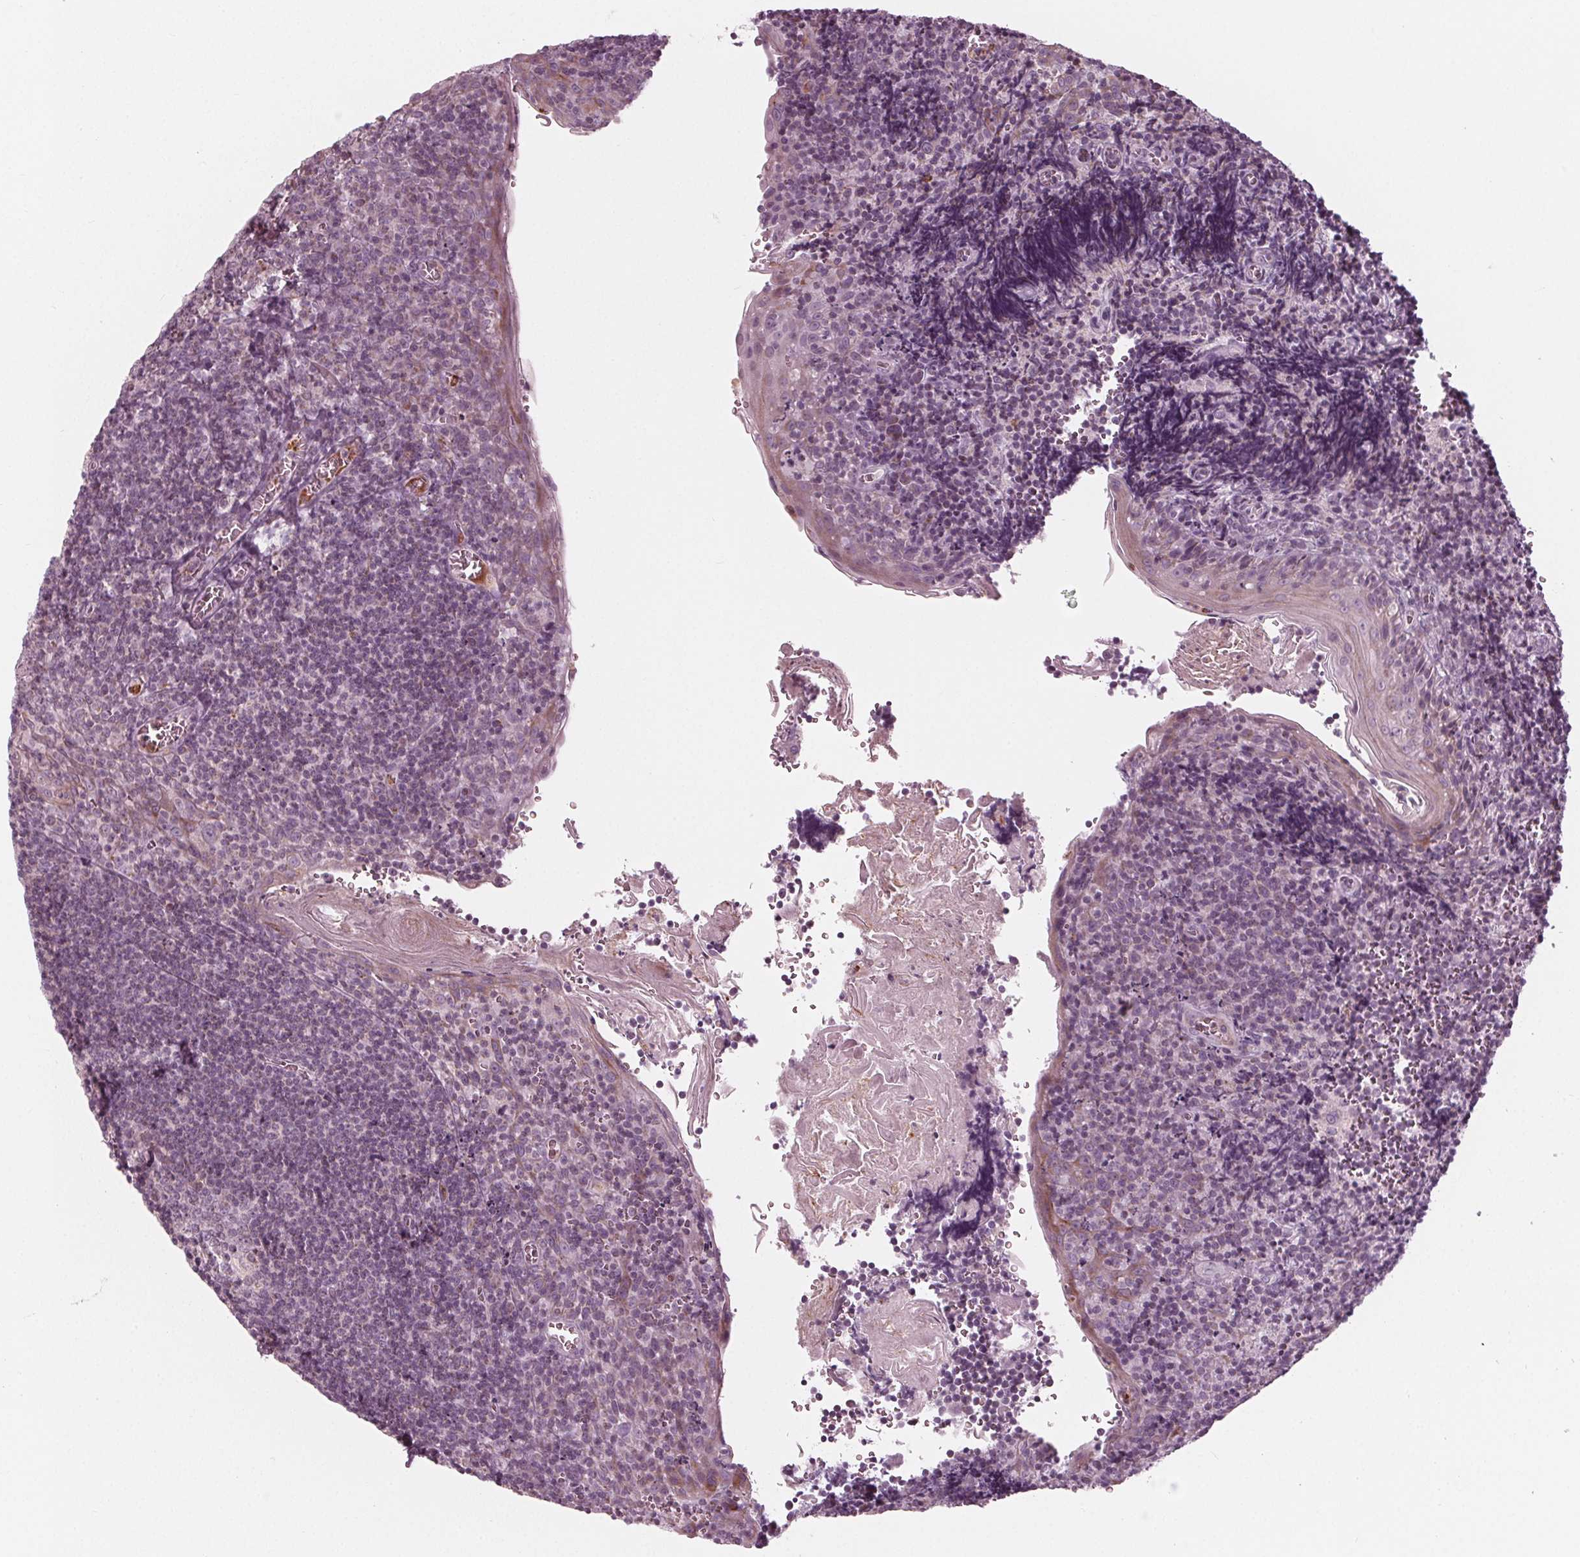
{"staining": {"intensity": "weak", "quantity": "<25%", "location": "cytoplasmic/membranous"}, "tissue": "tonsil", "cell_type": "Germinal center cells", "image_type": "normal", "snomed": [{"axis": "morphology", "description": "Normal tissue, NOS"}, {"axis": "morphology", "description": "Inflammation, NOS"}, {"axis": "topography", "description": "Tonsil"}], "caption": "Human tonsil stained for a protein using immunohistochemistry exhibits no expression in germinal center cells.", "gene": "CLN6", "patient": {"sex": "female", "age": 31}}